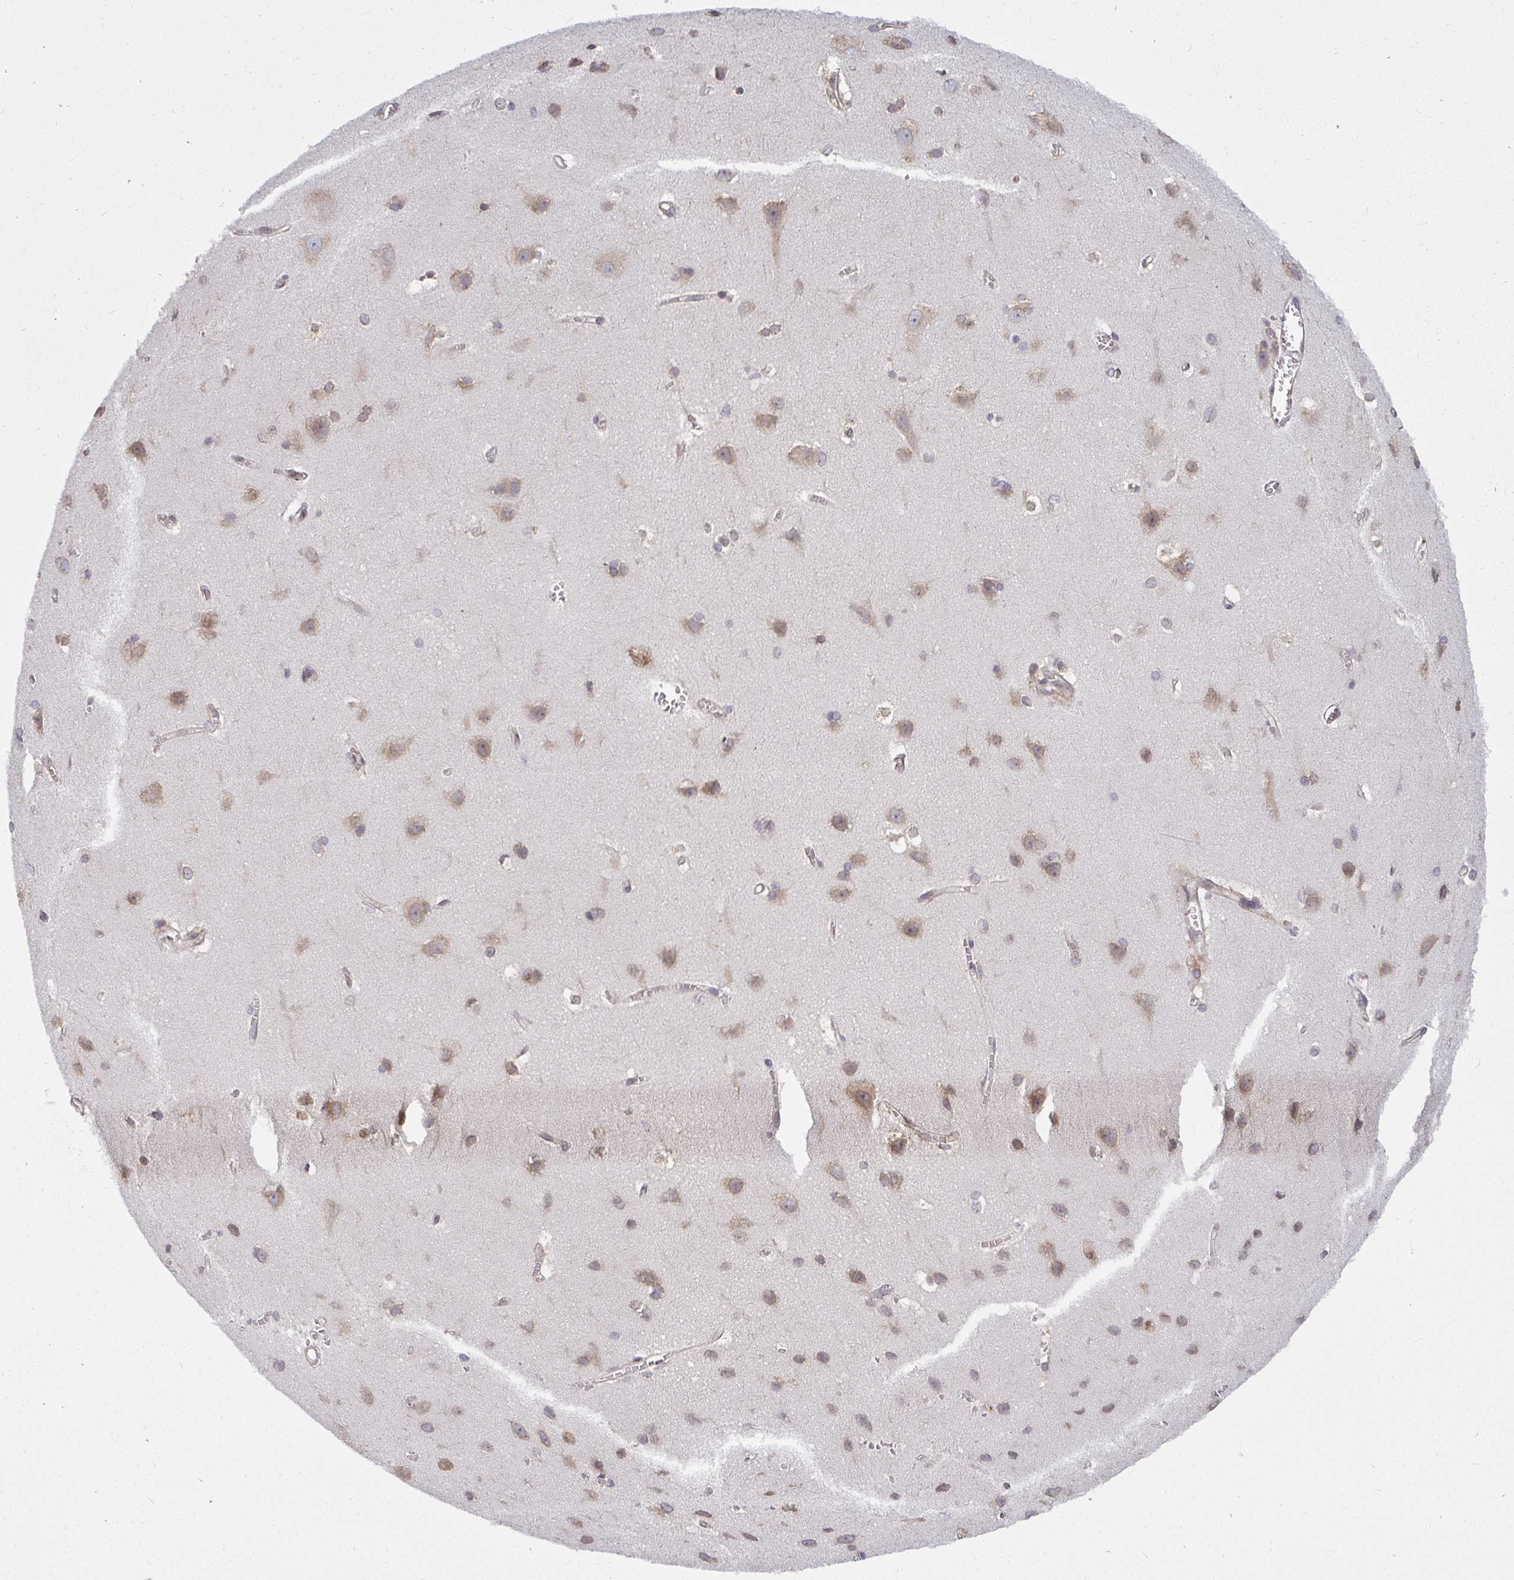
{"staining": {"intensity": "weak", "quantity": "<25%", "location": "cytoplasmic/membranous"}, "tissue": "cerebral cortex", "cell_type": "Endothelial cells", "image_type": "normal", "snomed": [{"axis": "morphology", "description": "Normal tissue, NOS"}, {"axis": "topography", "description": "Cerebral cortex"}], "caption": "IHC micrograph of unremarkable cerebral cortex: cerebral cortex stained with DAB (3,3'-diaminobenzidine) reveals no significant protein staining in endothelial cells. (DAB immunohistochemistry (IHC) with hematoxylin counter stain).", "gene": "LYSMD4", "patient": {"sex": "male", "age": 37}}